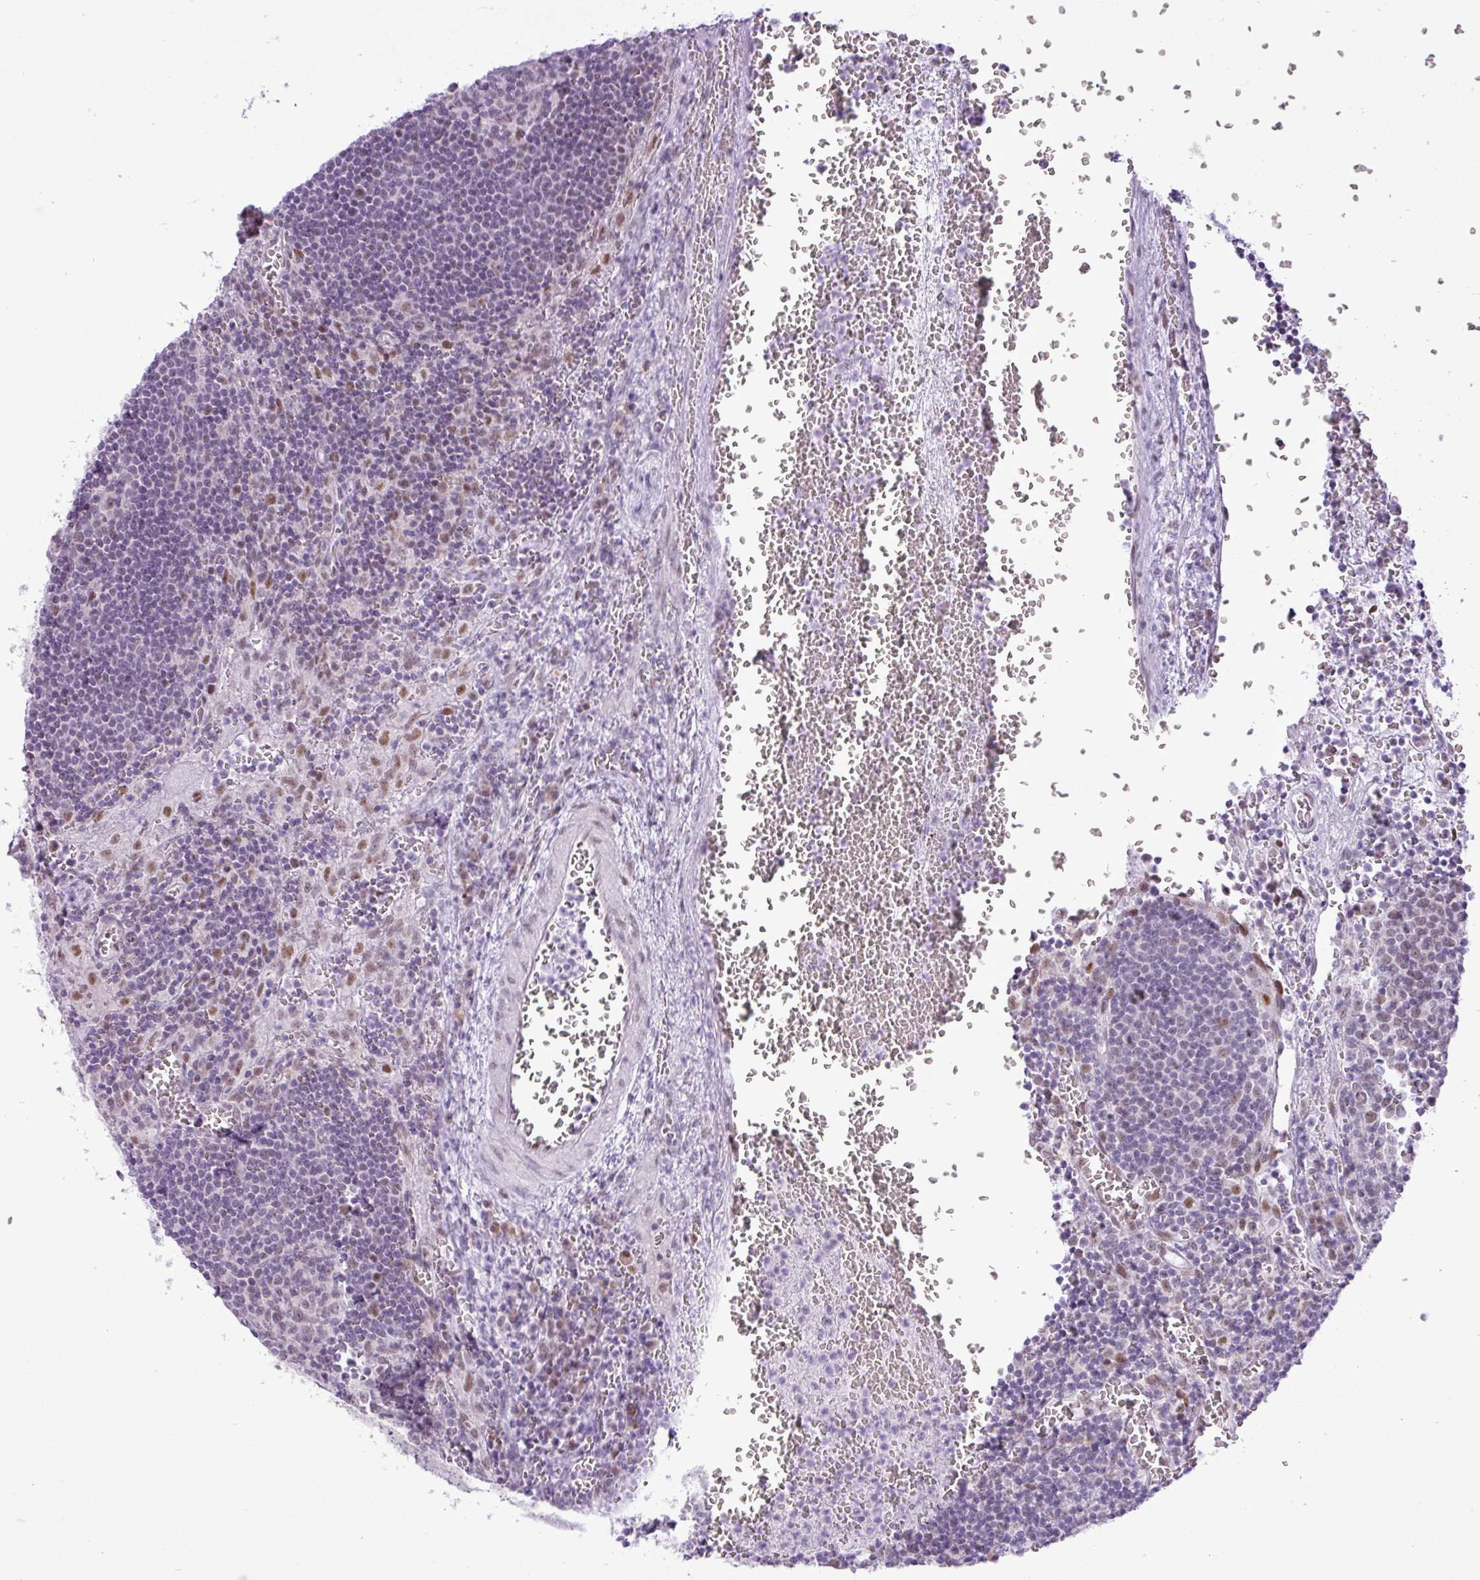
{"staining": {"intensity": "weak", "quantity": "25%-75%", "location": "nuclear"}, "tissue": "lymph node", "cell_type": "Germinal center cells", "image_type": "normal", "snomed": [{"axis": "morphology", "description": "Normal tissue, NOS"}, {"axis": "topography", "description": "Lymph node"}], "caption": "About 25%-75% of germinal center cells in unremarkable lymph node display weak nuclear protein staining as visualized by brown immunohistochemical staining.", "gene": "ELOA2", "patient": {"sex": "male", "age": 50}}